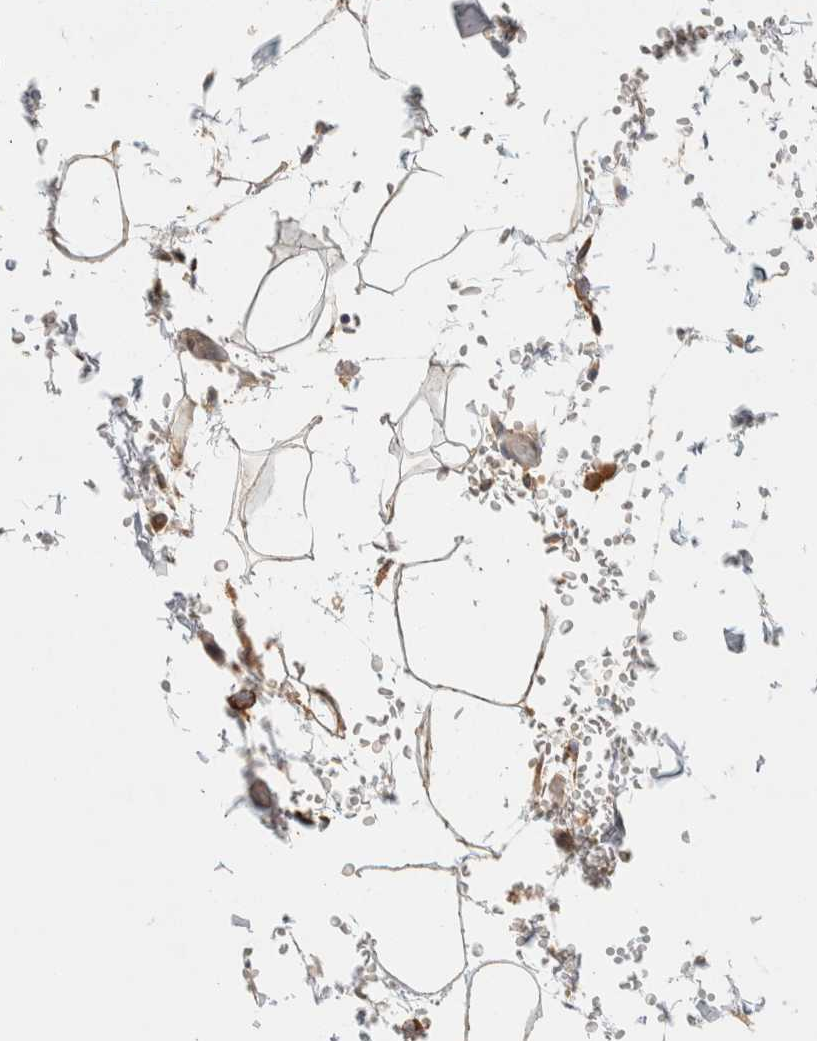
{"staining": {"intensity": "weak", "quantity": "25%-75%", "location": "cytoplasmic/membranous"}, "tissue": "pancreas", "cell_type": "Exocrine glandular cells", "image_type": "normal", "snomed": [{"axis": "morphology", "description": "Normal tissue, NOS"}, {"axis": "topography", "description": "Pancreas"}], "caption": "Immunohistochemistry (IHC) staining of benign pancreas, which displays low levels of weak cytoplasmic/membranous positivity in about 25%-75% of exocrine glandular cells indicating weak cytoplasmic/membranous protein expression. The staining was performed using DAB (3,3'-diaminobenzidine) (brown) for protein detection and nuclei were counterstained in hematoxylin (blue).", "gene": "FAM167A", "patient": {"sex": "female", "age": 43}}